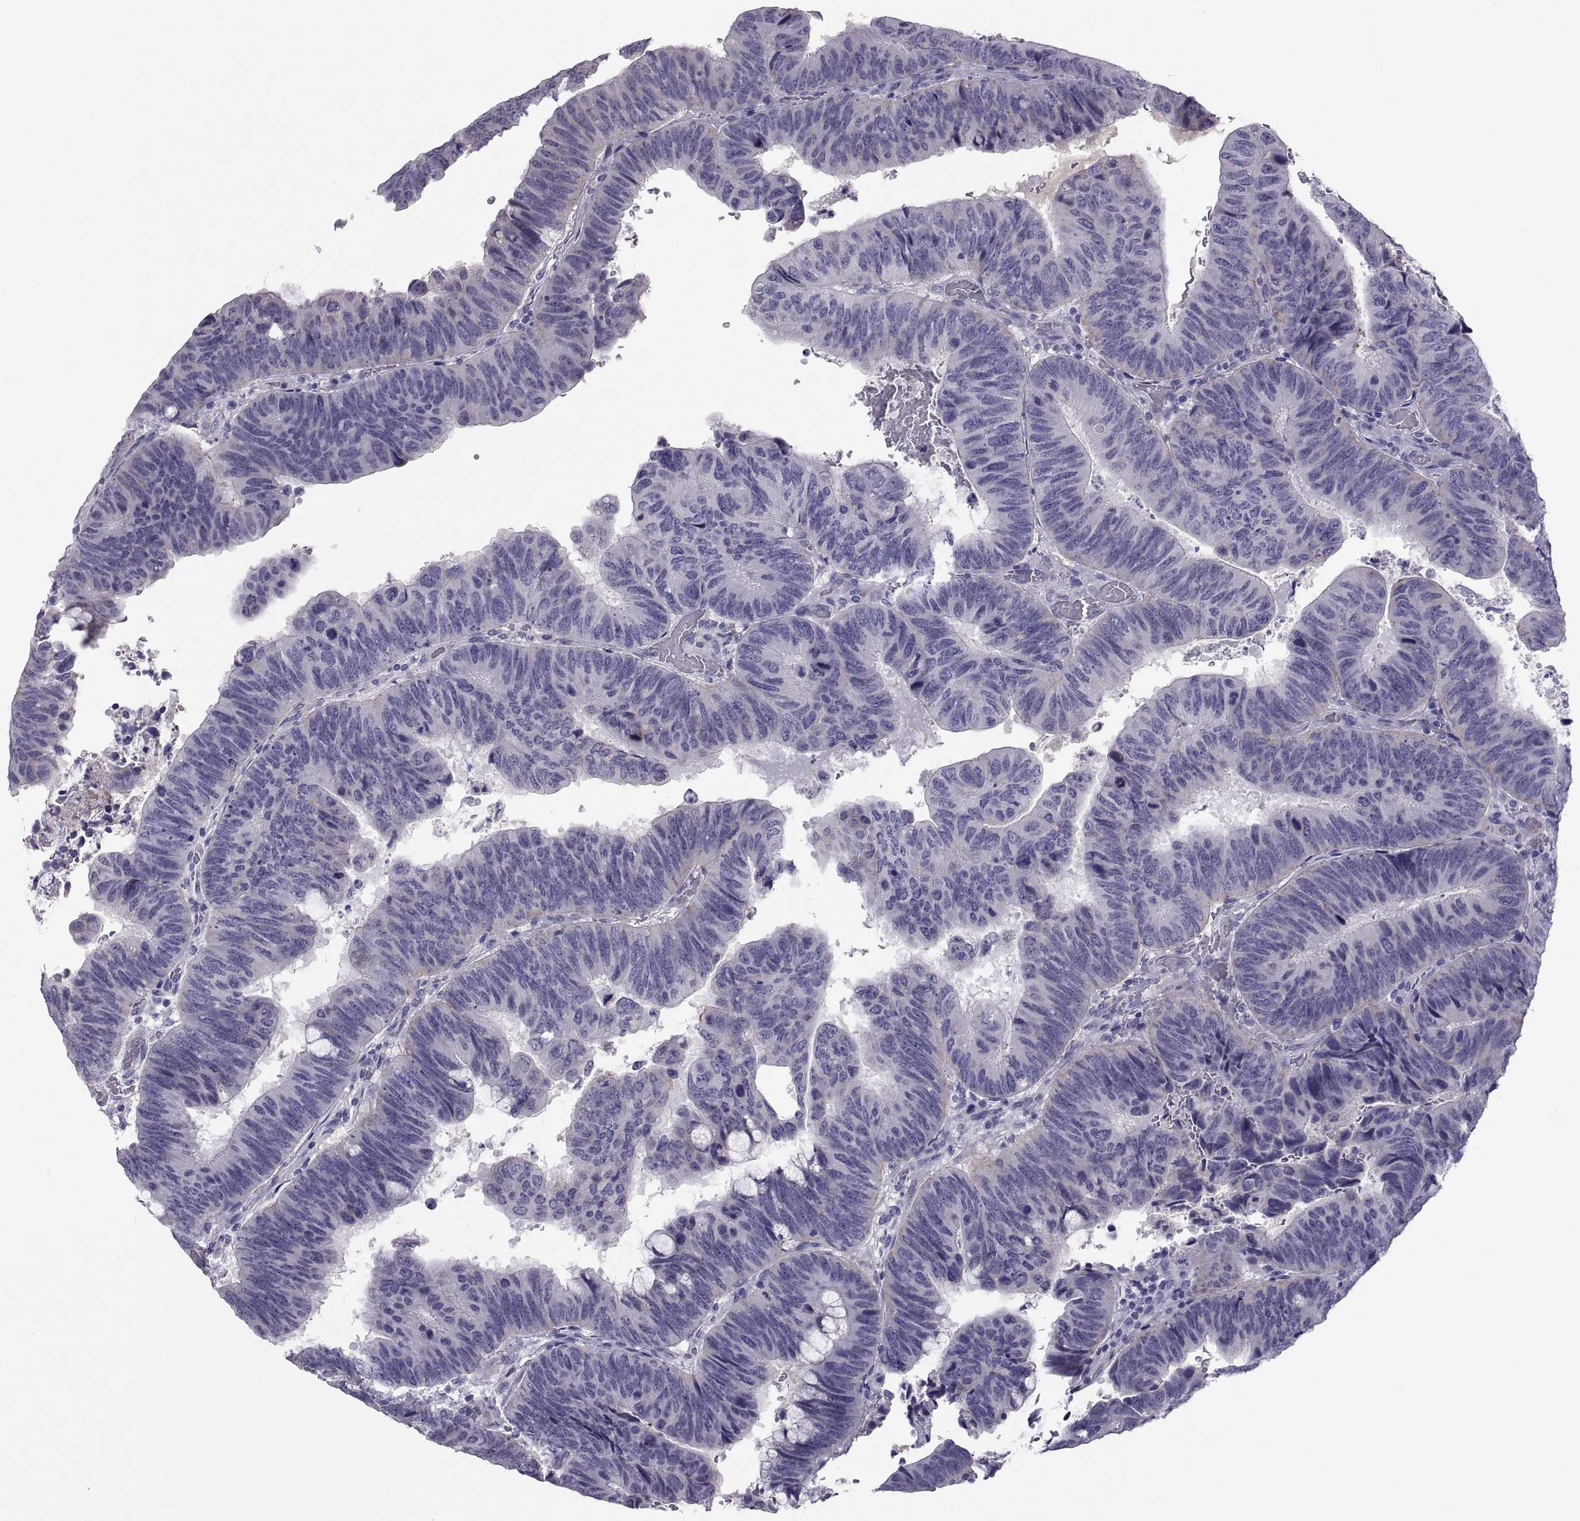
{"staining": {"intensity": "negative", "quantity": "none", "location": "none"}, "tissue": "colorectal cancer", "cell_type": "Tumor cells", "image_type": "cancer", "snomed": [{"axis": "morphology", "description": "Normal tissue, NOS"}, {"axis": "morphology", "description": "Adenocarcinoma, NOS"}, {"axis": "topography", "description": "Rectum"}], "caption": "Human colorectal cancer stained for a protein using immunohistochemistry (IHC) reveals no expression in tumor cells.", "gene": "IGSF1", "patient": {"sex": "male", "age": 92}}